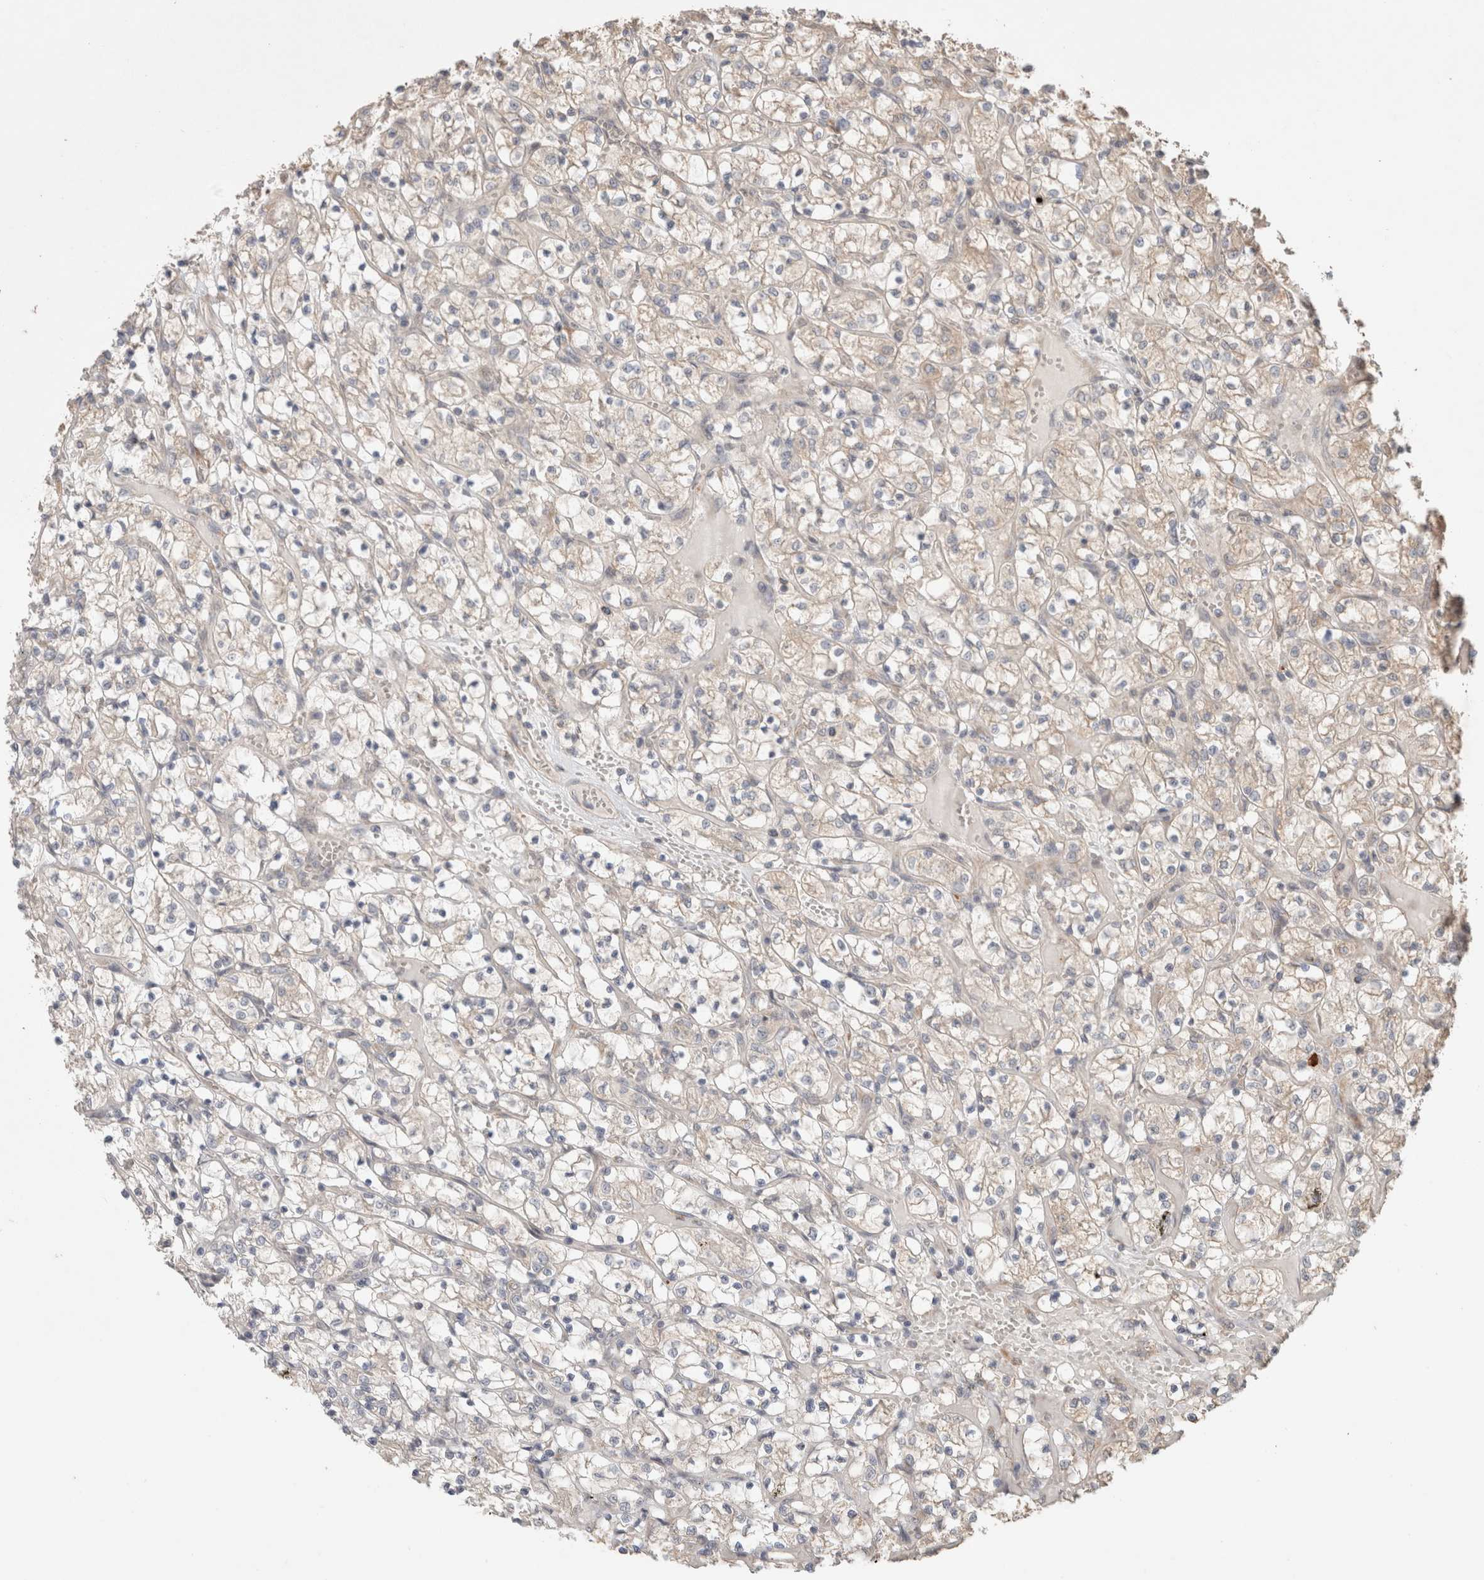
{"staining": {"intensity": "weak", "quantity": "<25%", "location": "cytoplasmic/membranous"}, "tissue": "renal cancer", "cell_type": "Tumor cells", "image_type": "cancer", "snomed": [{"axis": "morphology", "description": "Adenocarcinoma, NOS"}, {"axis": "topography", "description": "Kidney"}], "caption": "The immunohistochemistry (IHC) micrograph has no significant staining in tumor cells of renal cancer (adenocarcinoma) tissue.", "gene": "HROB", "patient": {"sex": "female", "age": 69}}